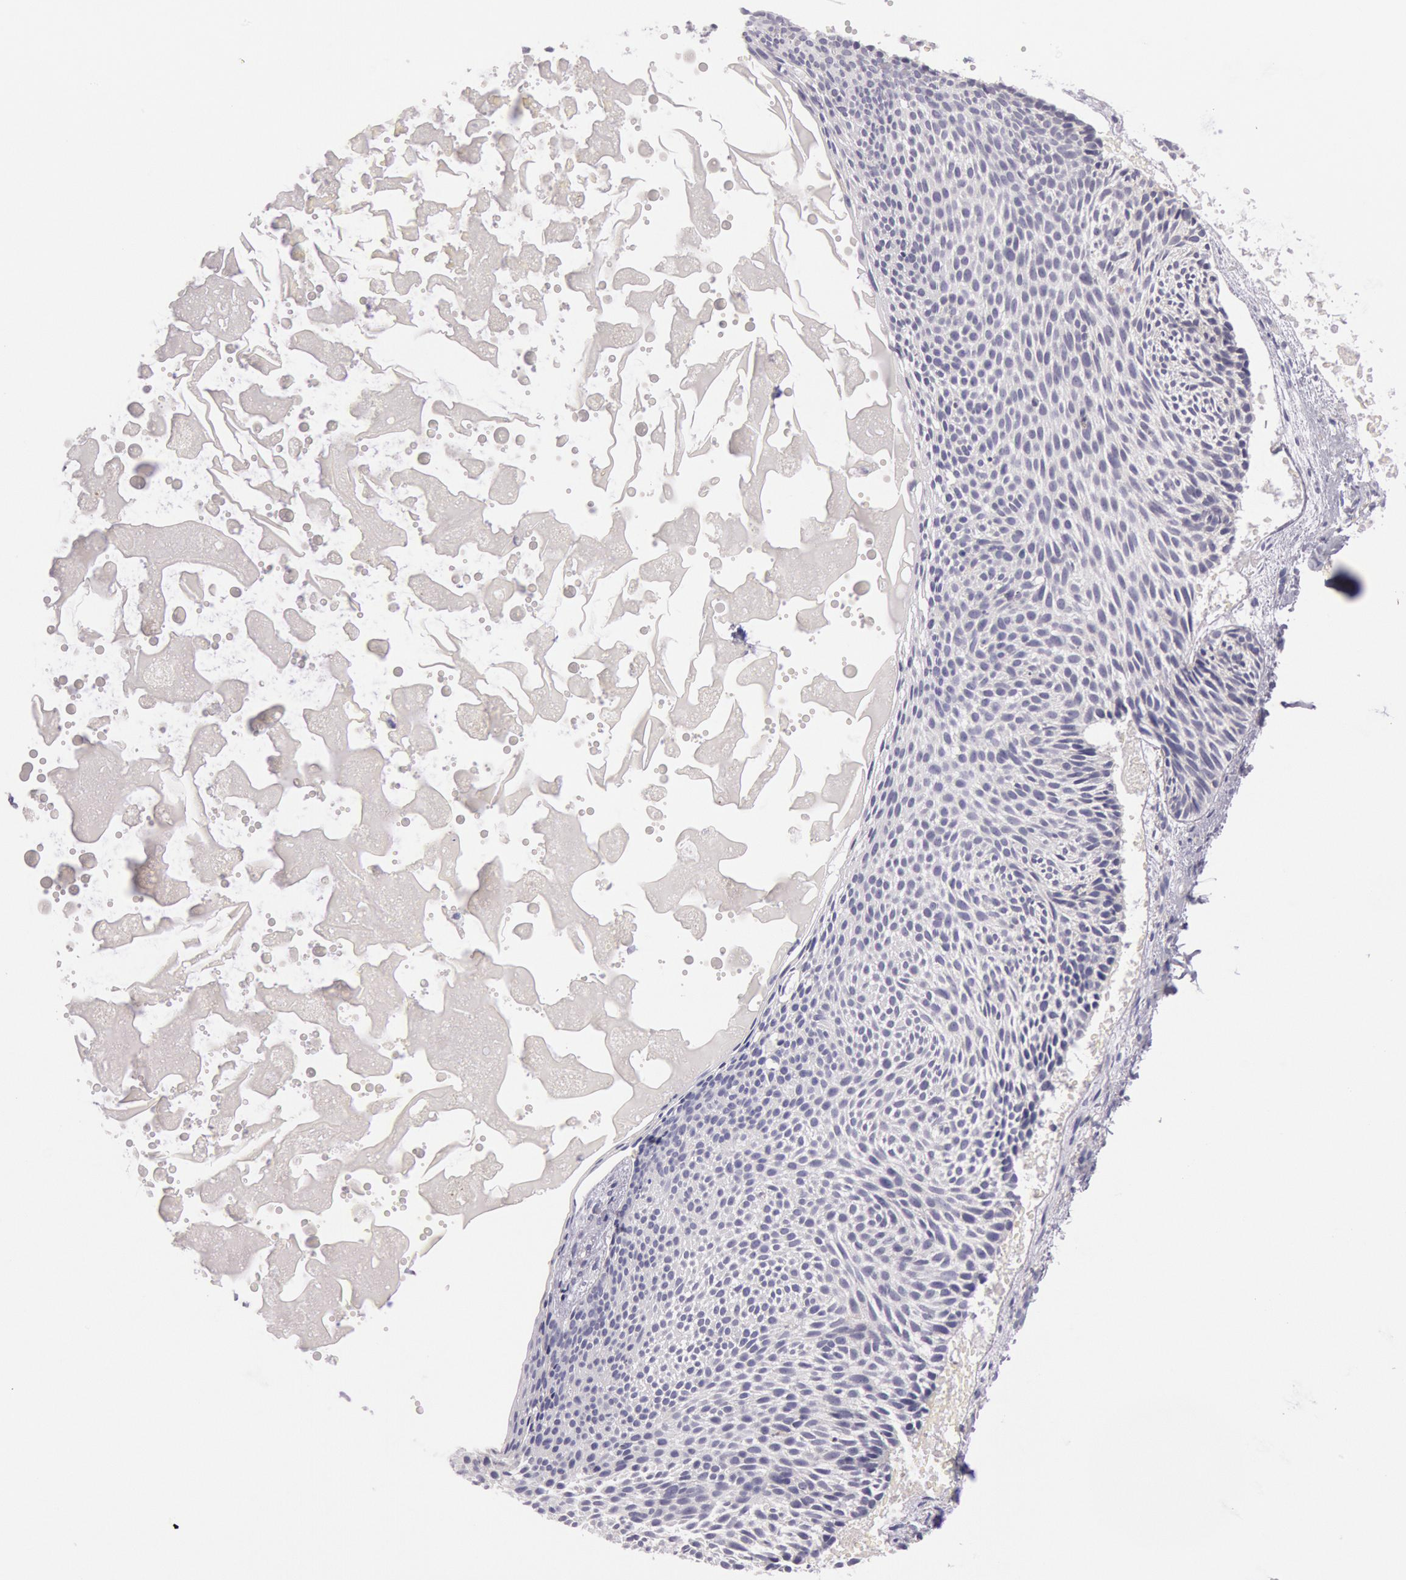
{"staining": {"intensity": "negative", "quantity": "none", "location": "none"}, "tissue": "skin cancer", "cell_type": "Tumor cells", "image_type": "cancer", "snomed": [{"axis": "morphology", "description": "Basal cell carcinoma"}, {"axis": "topography", "description": "Skin"}], "caption": "Tumor cells show no significant expression in skin basal cell carcinoma.", "gene": "EGFR", "patient": {"sex": "male", "age": 84}}